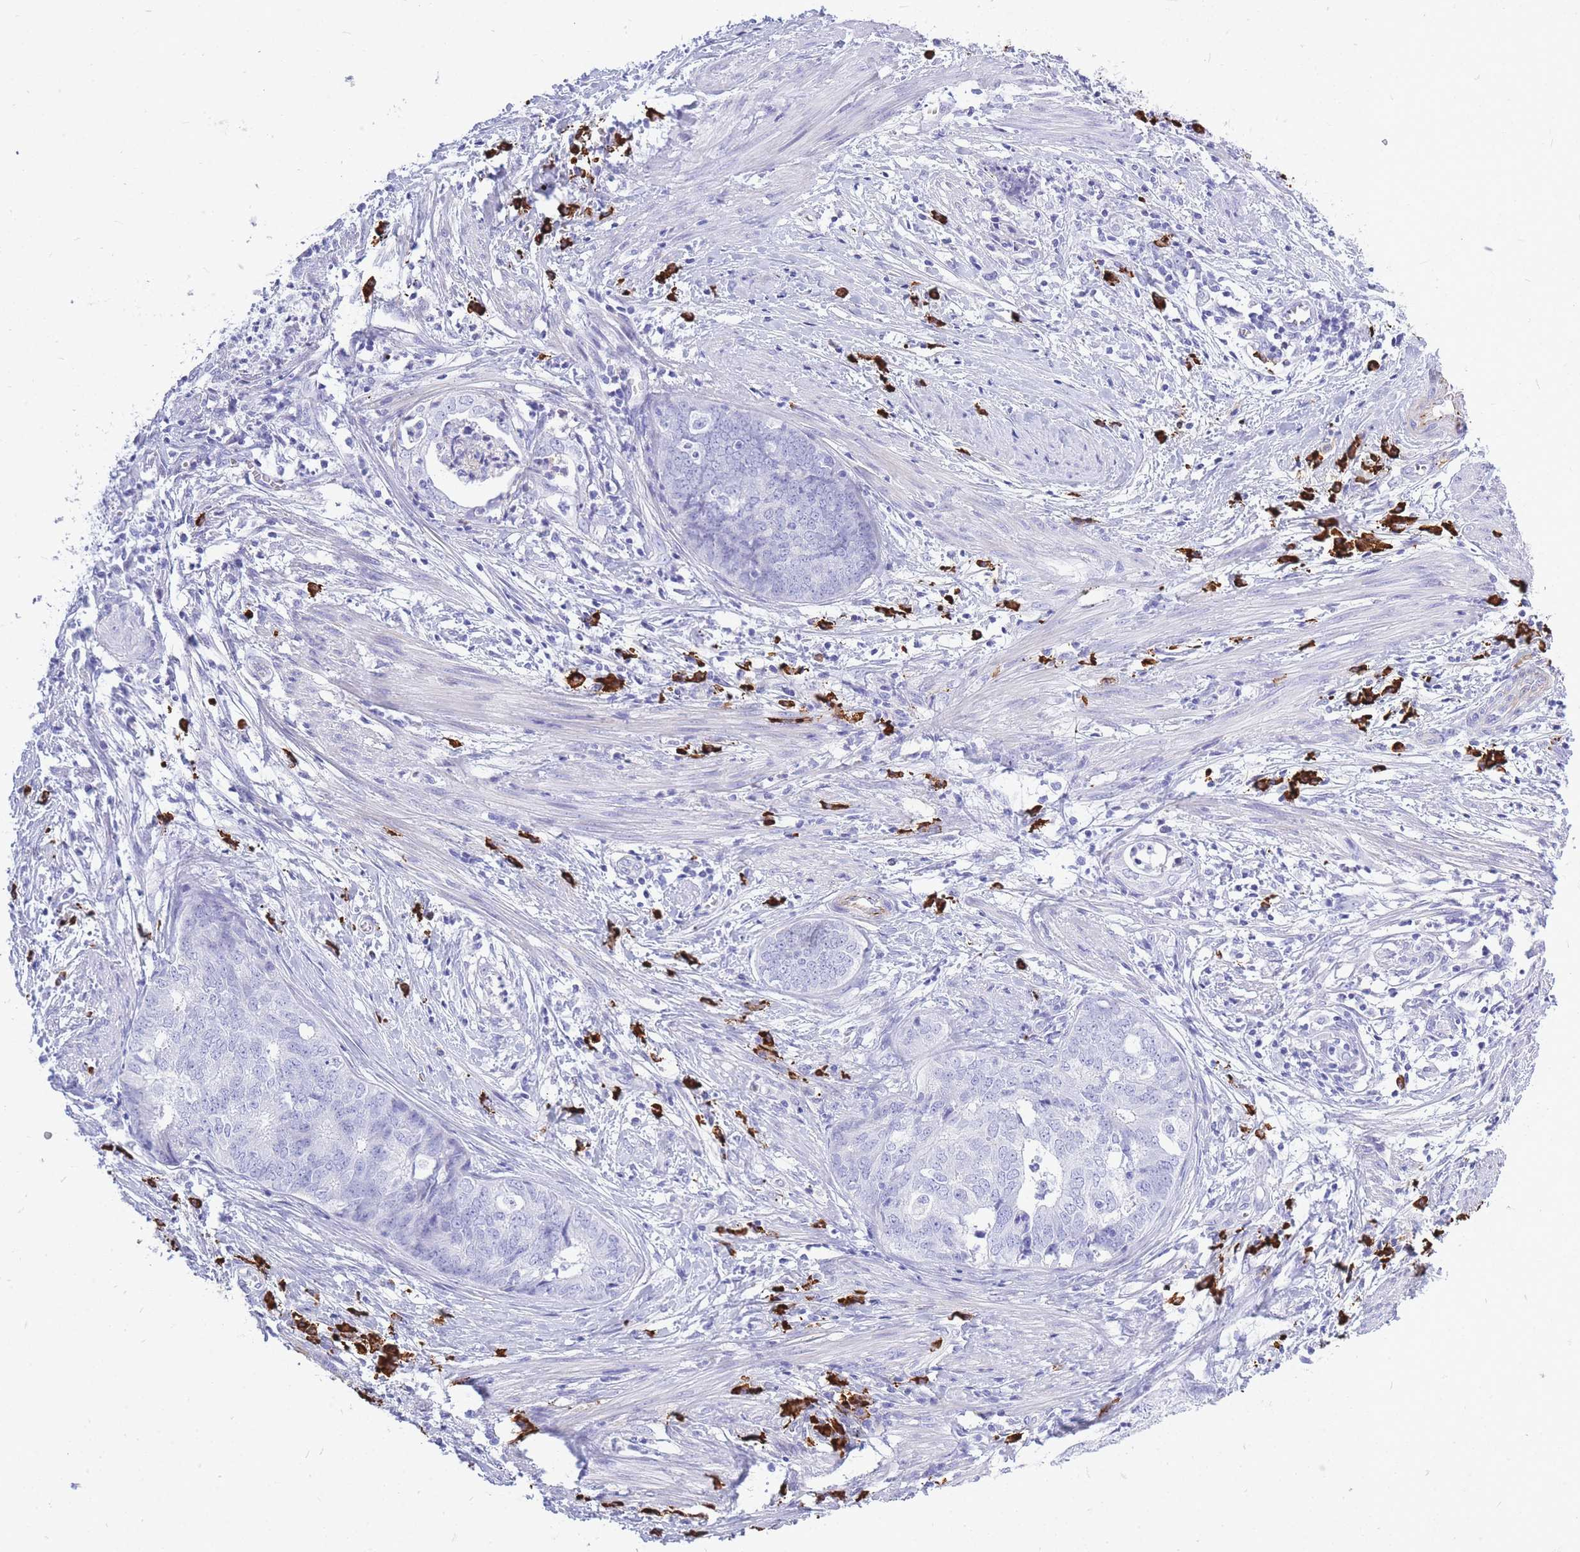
{"staining": {"intensity": "negative", "quantity": "none", "location": "none"}, "tissue": "endometrial cancer", "cell_type": "Tumor cells", "image_type": "cancer", "snomed": [{"axis": "morphology", "description": "Adenocarcinoma, NOS"}, {"axis": "topography", "description": "Endometrium"}], "caption": "High magnification brightfield microscopy of endometrial adenocarcinoma stained with DAB (brown) and counterstained with hematoxylin (blue): tumor cells show no significant staining. (DAB (3,3'-diaminobenzidine) IHC, high magnification).", "gene": "ZFP62", "patient": {"sex": "female", "age": 68}}